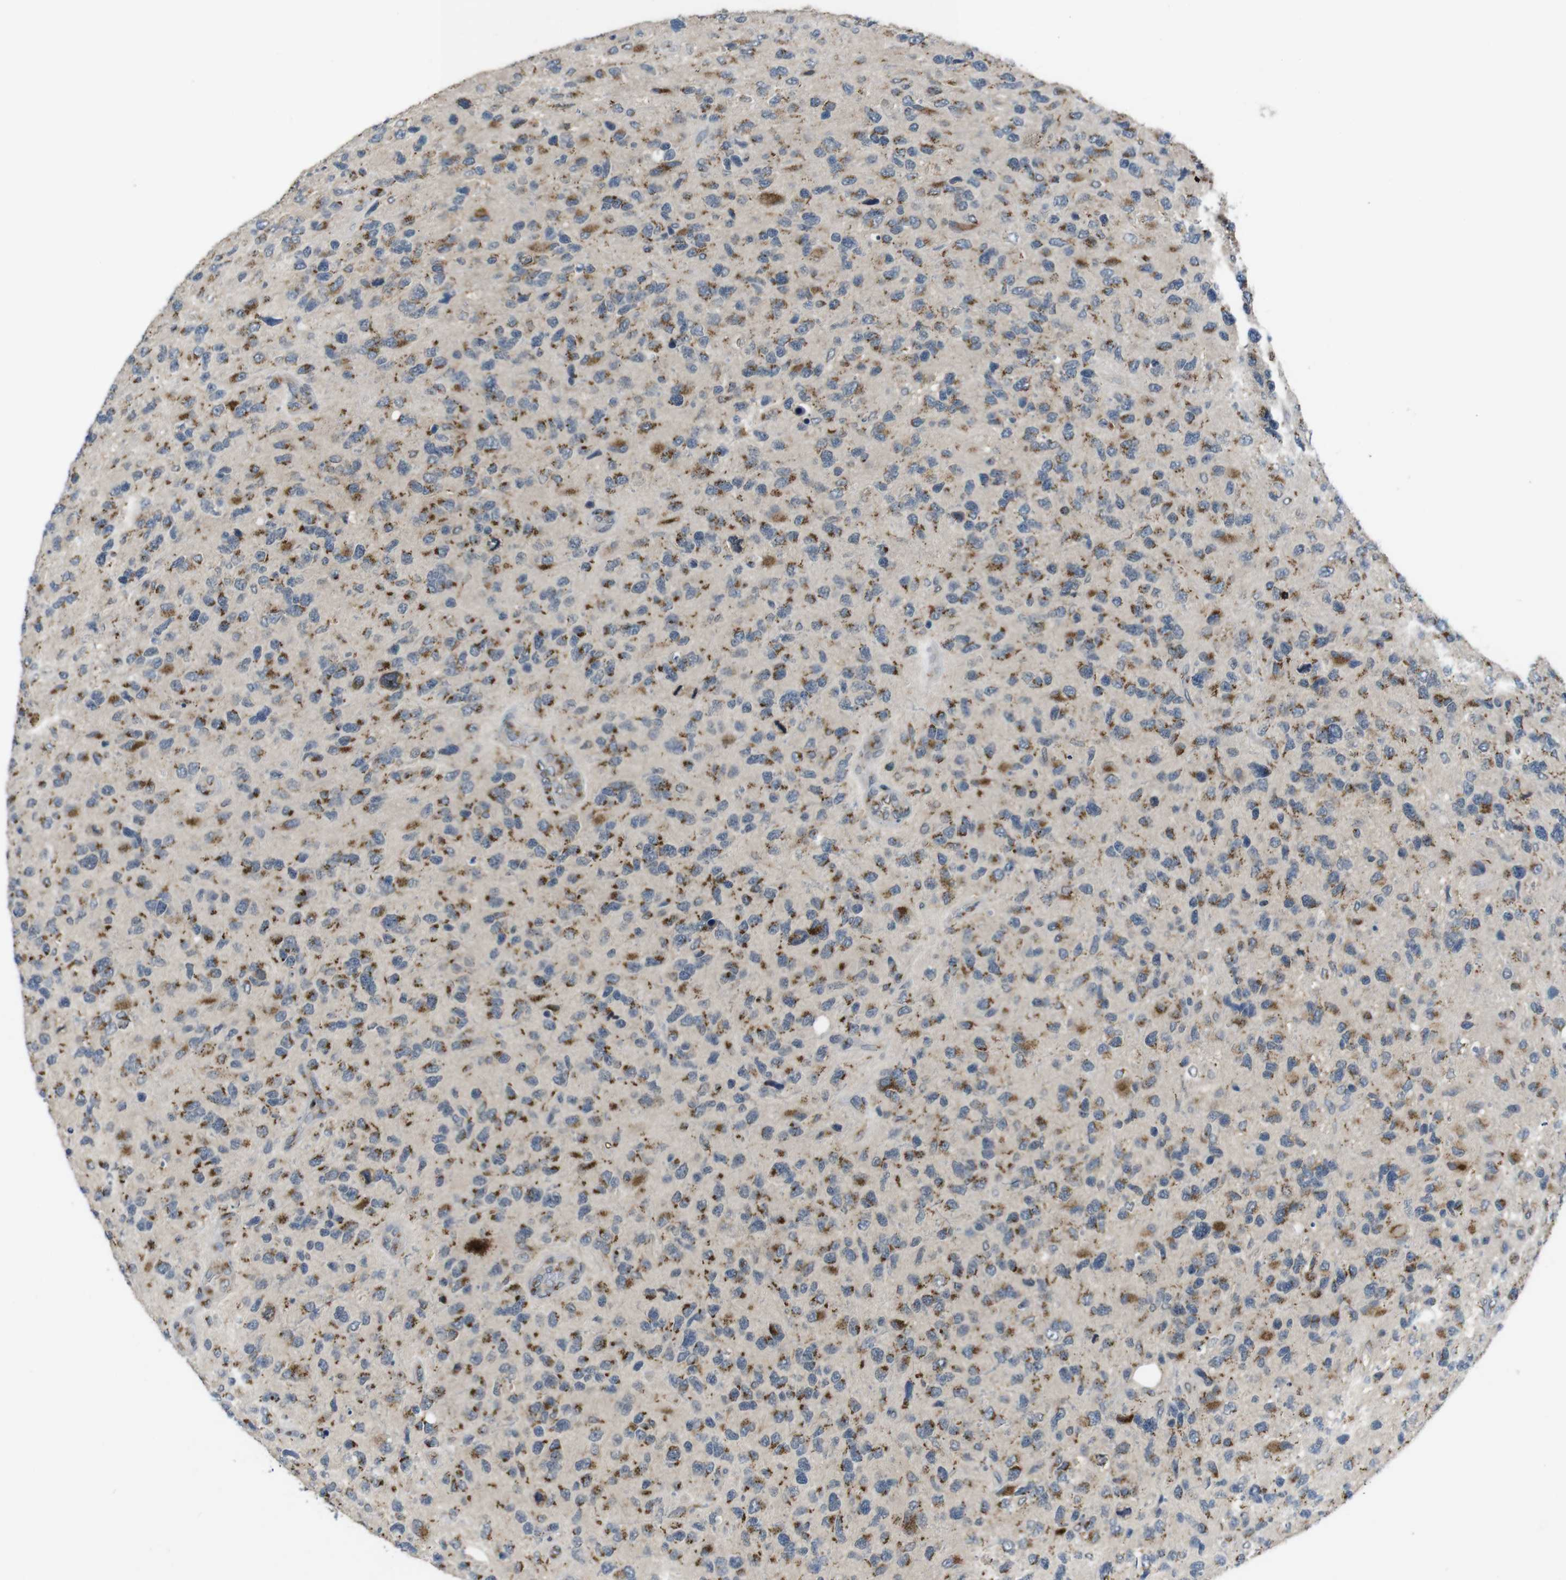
{"staining": {"intensity": "moderate", "quantity": ">75%", "location": "cytoplasmic/membranous"}, "tissue": "glioma", "cell_type": "Tumor cells", "image_type": "cancer", "snomed": [{"axis": "morphology", "description": "Glioma, malignant, High grade"}, {"axis": "topography", "description": "Brain"}], "caption": "A histopathology image of malignant glioma (high-grade) stained for a protein demonstrates moderate cytoplasmic/membranous brown staining in tumor cells.", "gene": "ZFPL1", "patient": {"sex": "female", "age": 58}}